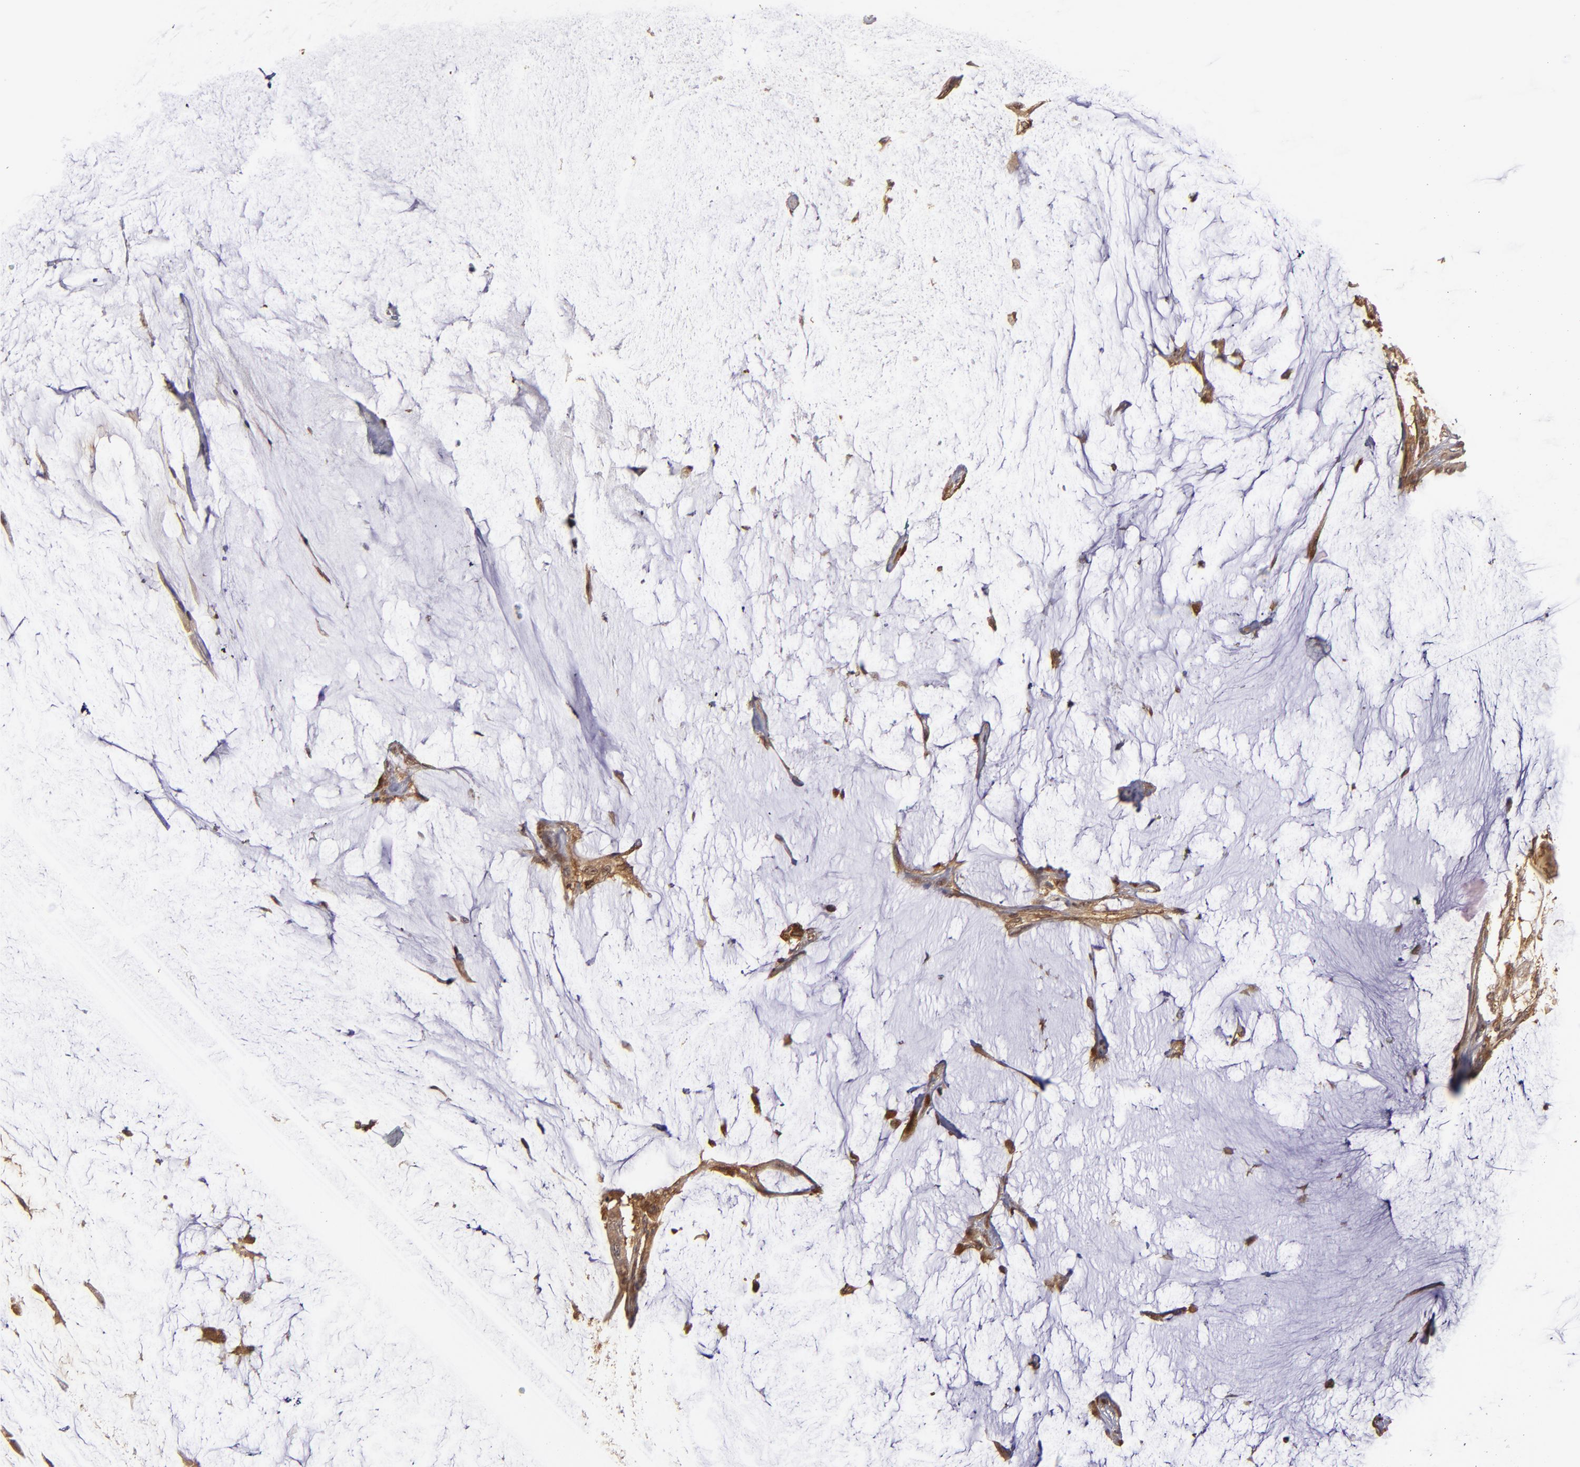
{"staining": {"intensity": "moderate", "quantity": ">75%", "location": "cytoplasmic/membranous"}, "tissue": "colorectal cancer", "cell_type": "Tumor cells", "image_type": "cancer", "snomed": [{"axis": "morphology", "description": "Normal tissue, NOS"}, {"axis": "morphology", "description": "Adenocarcinoma, NOS"}, {"axis": "topography", "description": "Rectum"}, {"axis": "topography", "description": "Peripheral nerve tissue"}], "caption": "Brown immunohistochemical staining in colorectal cancer (adenocarcinoma) displays moderate cytoplasmic/membranous expression in approximately >75% of tumor cells.", "gene": "MAPK3", "patient": {"sex": "female", "age": 77}}